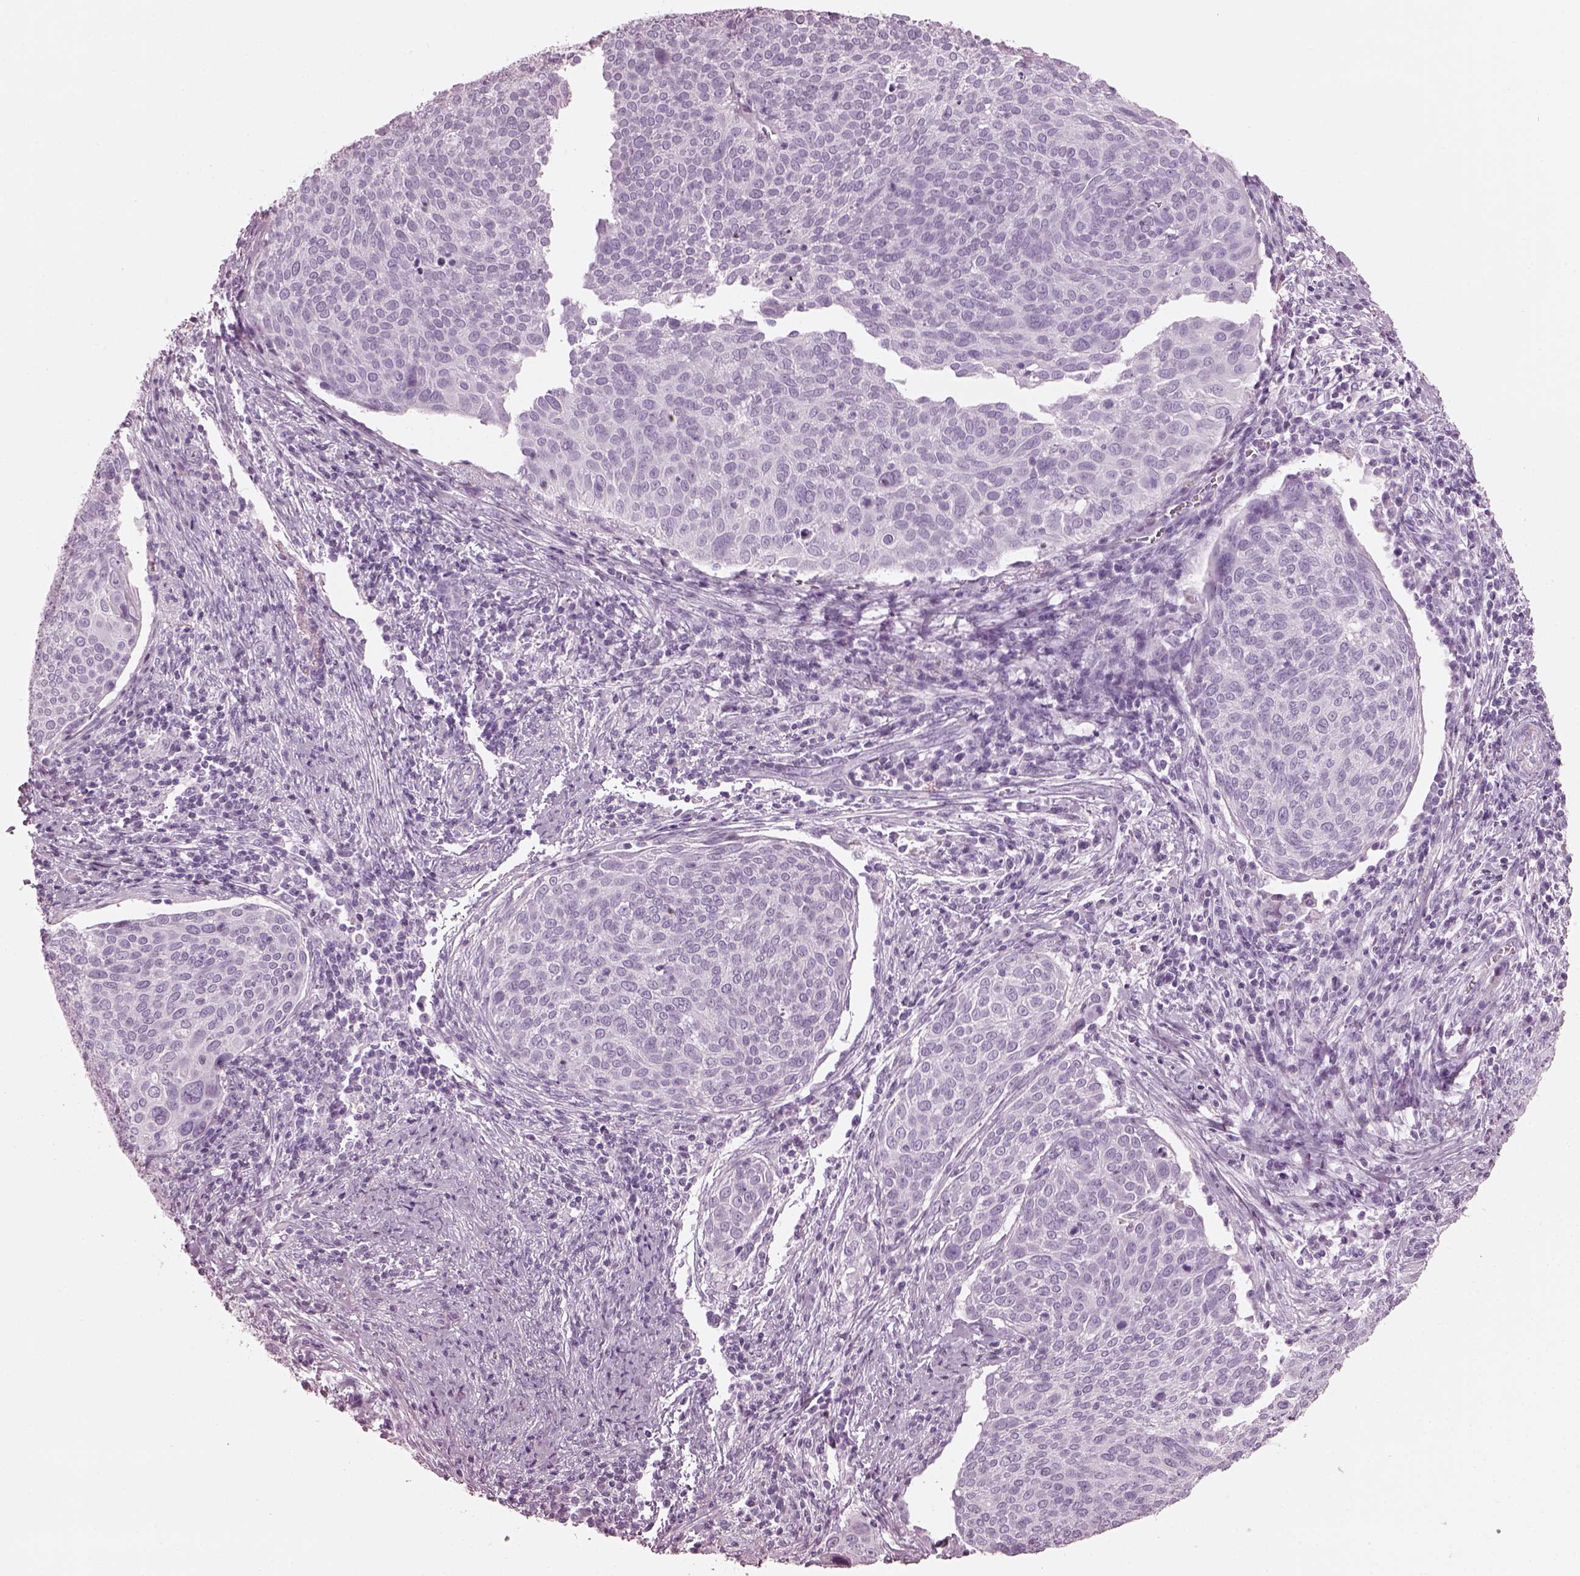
{"staining": {"intensity": "negative", "quantity": "none", "location": "none"}, "tissue": "cervical cancer", "cell_type": "Tumor cells", "image_type": "cancer", "snomed": [{"axis": "morphology", "description": "Squamous cell carcinoma, NOS"}, {"axis": "topography", "description": "Cervix"}], "caption": "High power microscopy histopathology image of an IHC histopathology image of squamous cell carcinoma (cervical), revealing no significant staining in tumor cells.", "gene": "TCHHL1", "patient": {"sex": "female", "age": 39}}